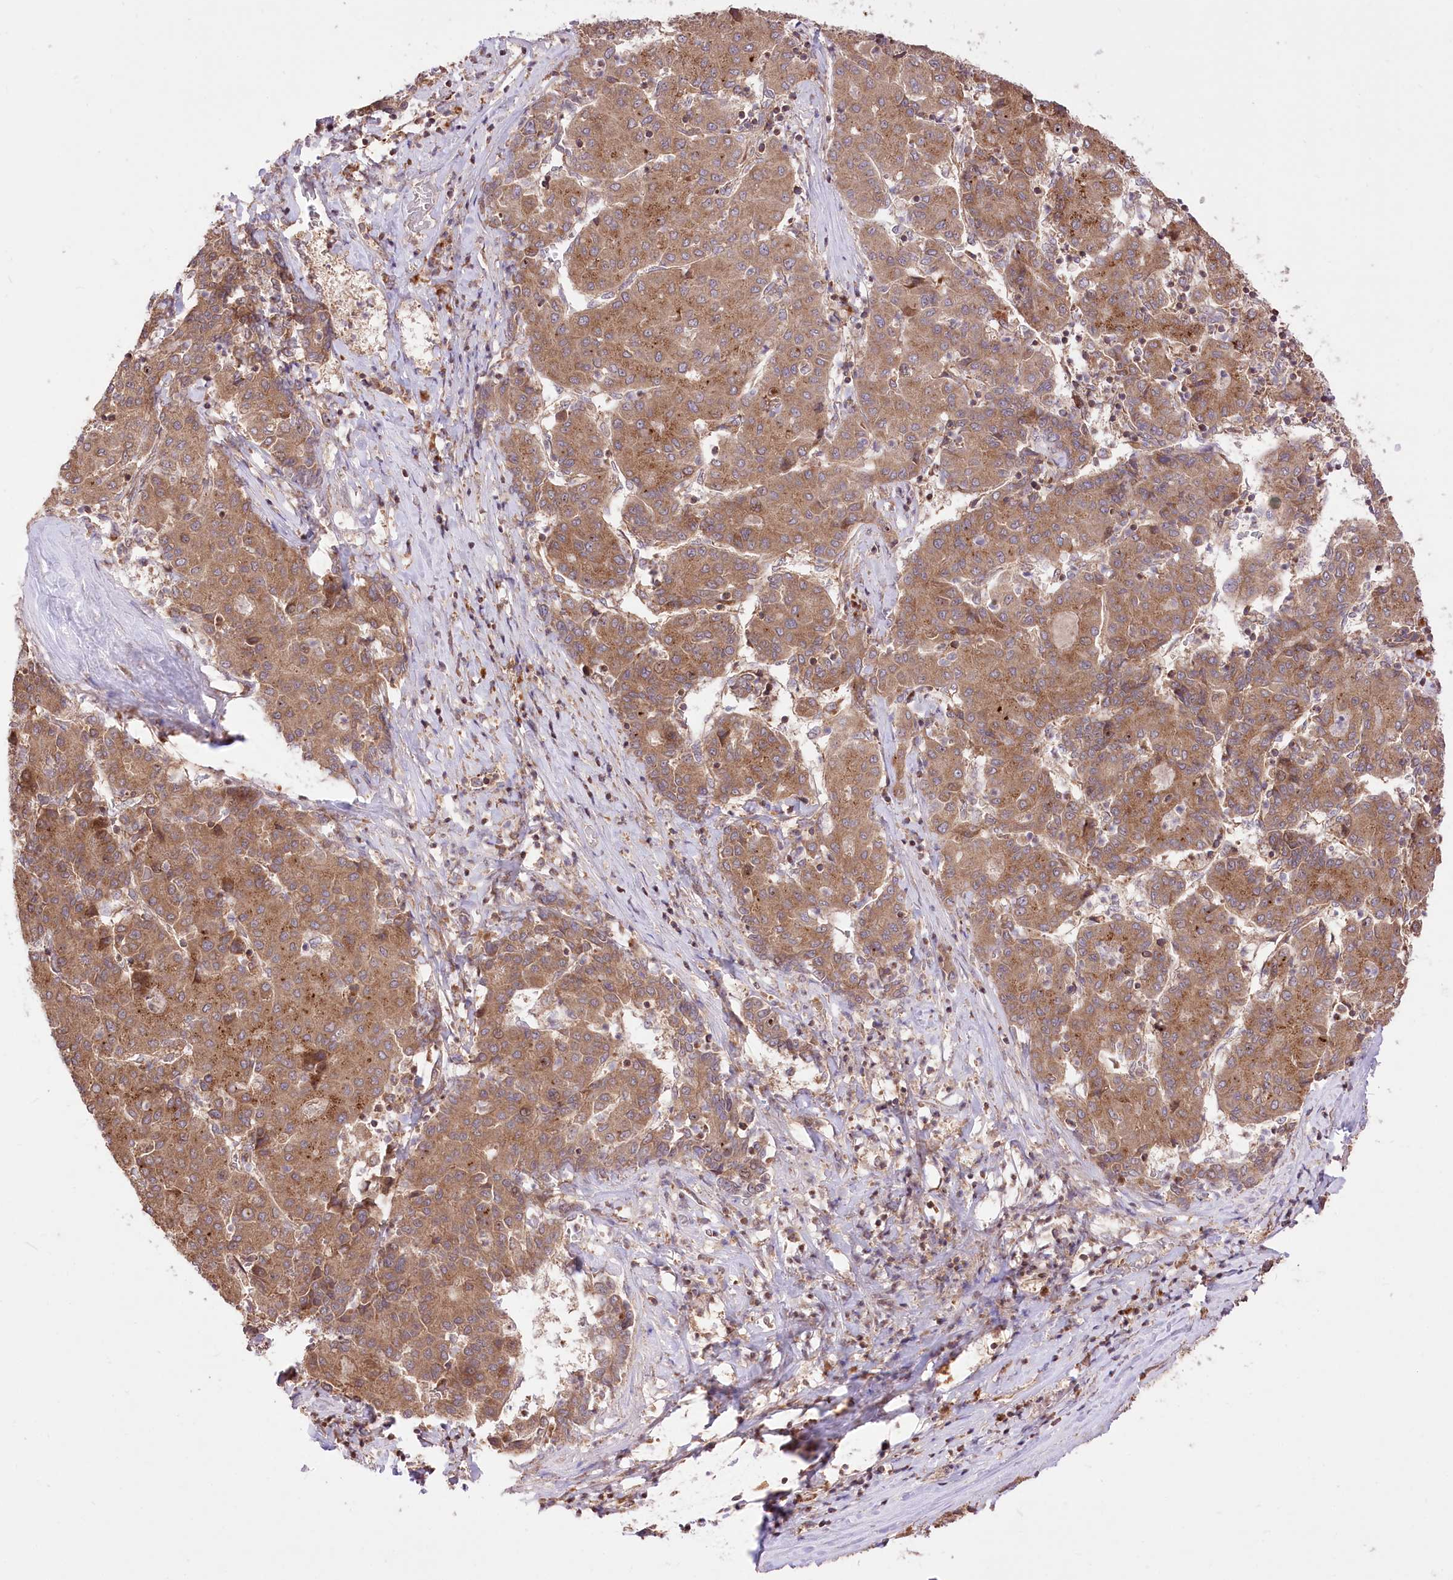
{"staining": {"intensity": "moderate", "quantity": ">75%", "location": "cytoplasmic/membranous"}, "tissue": "liver cancer", "cell_type": "Tumor cells", "image_type": "cancer", "snomed": [{"axis": "morphology", "description": "Carcinoma, Hepatocellular, NOS"}, {"axis": "topography", "description": "Liver"}], "caption": "There is medium levels of moderate cytoplasmic/membranous expression in tumor cells of hepatocellular carcinoma (liver), as demonstrated by immunohistochemical staining (brown color).", "gene": "XYLB", "patient": {"sex": "male", "age": 65}}